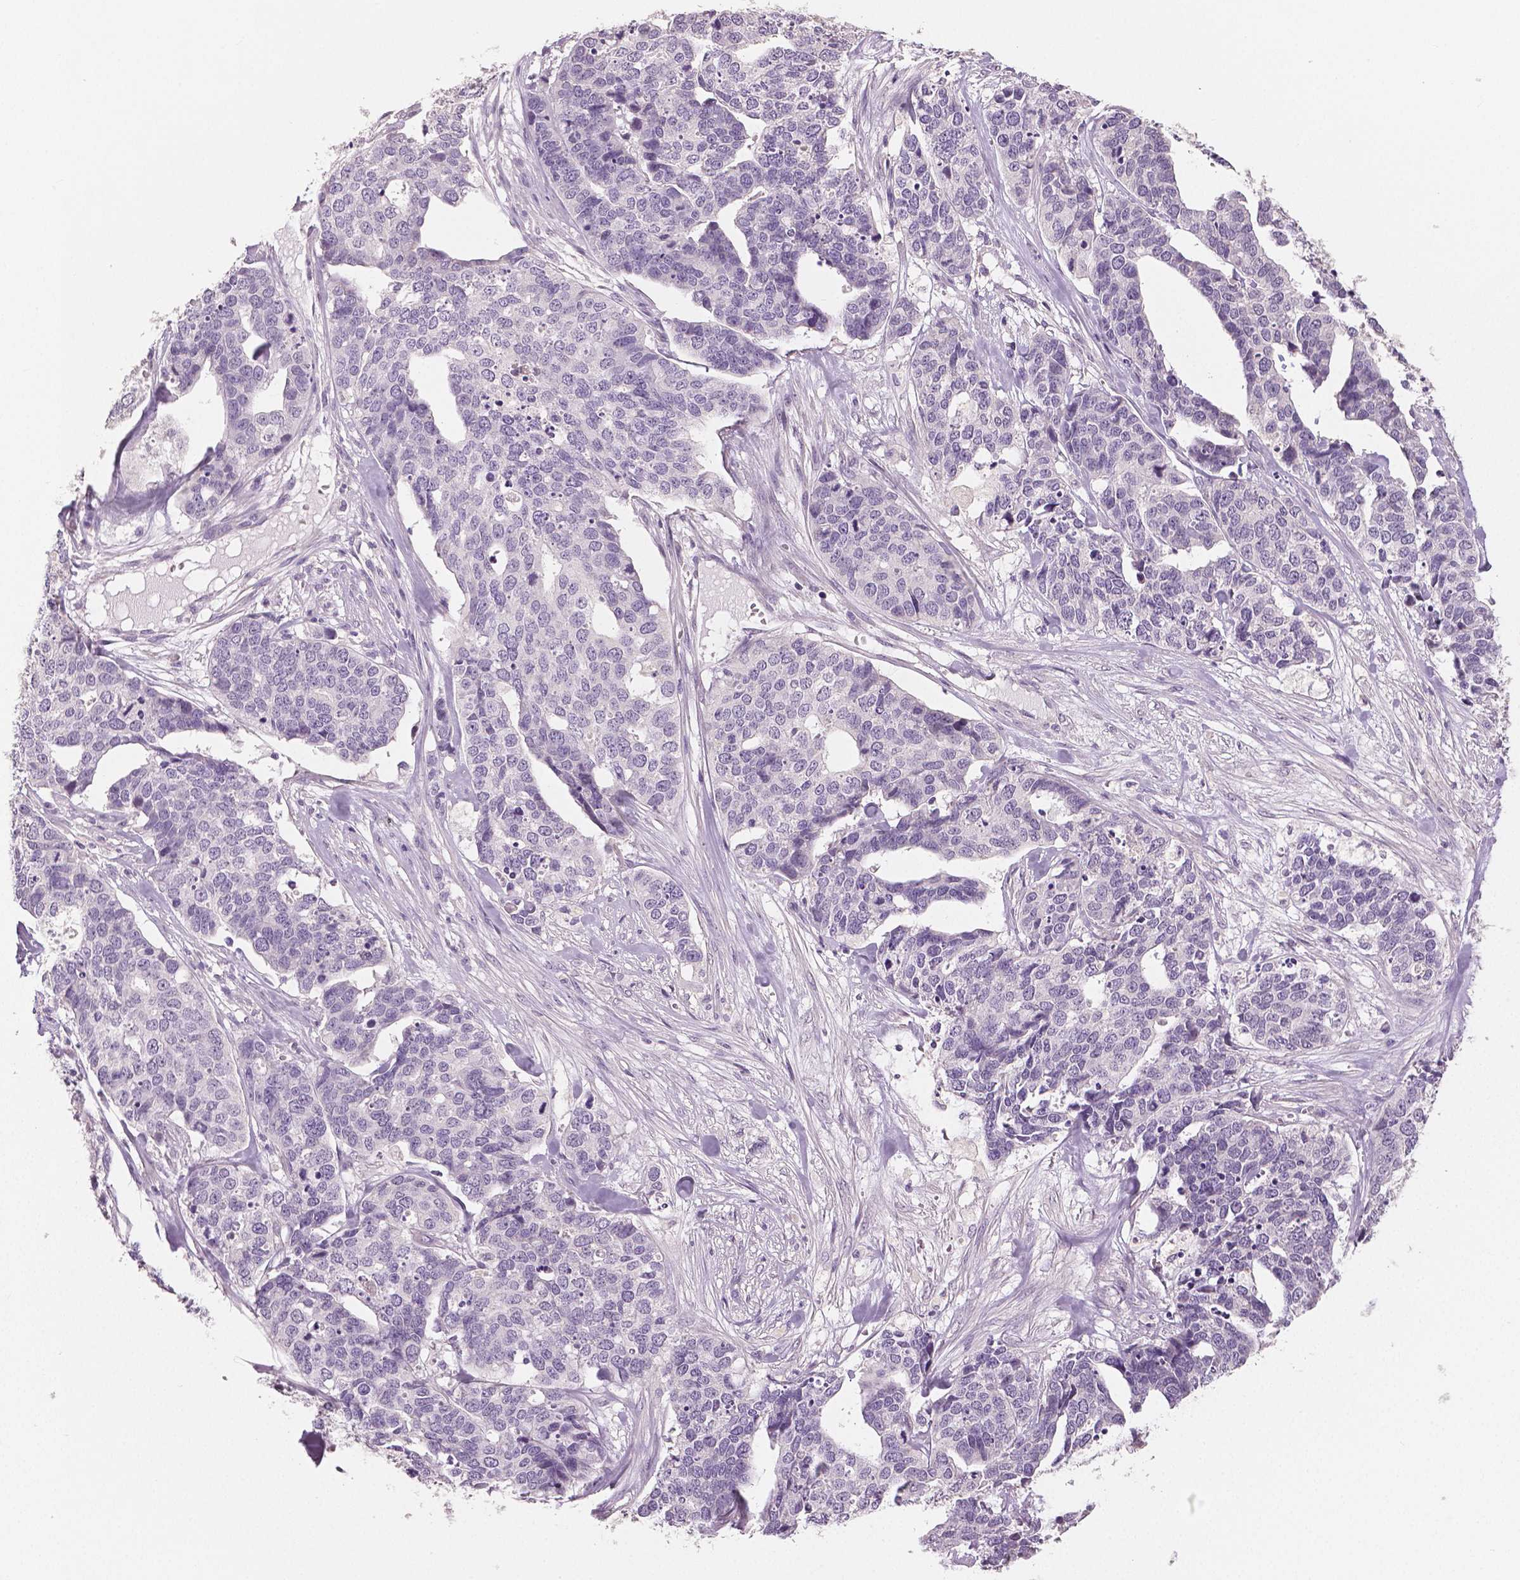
{"staining": {"intensity": "negative", "quantity": "none", "location": "none"}, "tissue": "ovarian cancer", "cell_type": "Tumor cells", "image_type": "cancer", "snomed": [{"axis": "morphology", "description": "Carcinoma, endometroid"}, {"axis": "topography", "description": "Ovary"}], "caption": "An immunohistochemistry histopathology image of ovarian cancer (endometroid carcinoma) is shown. There is no staining in tumor cells of ovarian cancer (endometroid carcinoma). The staining was performed using DAB (3,3'-diaminobenzidine) to visualize the protein expression in brown, while the nuclei were stained in blue with hematoxylin (Magnification: 20x).", "gene": "NECAB1", "patient": {"sex": "female", "age": 65}}